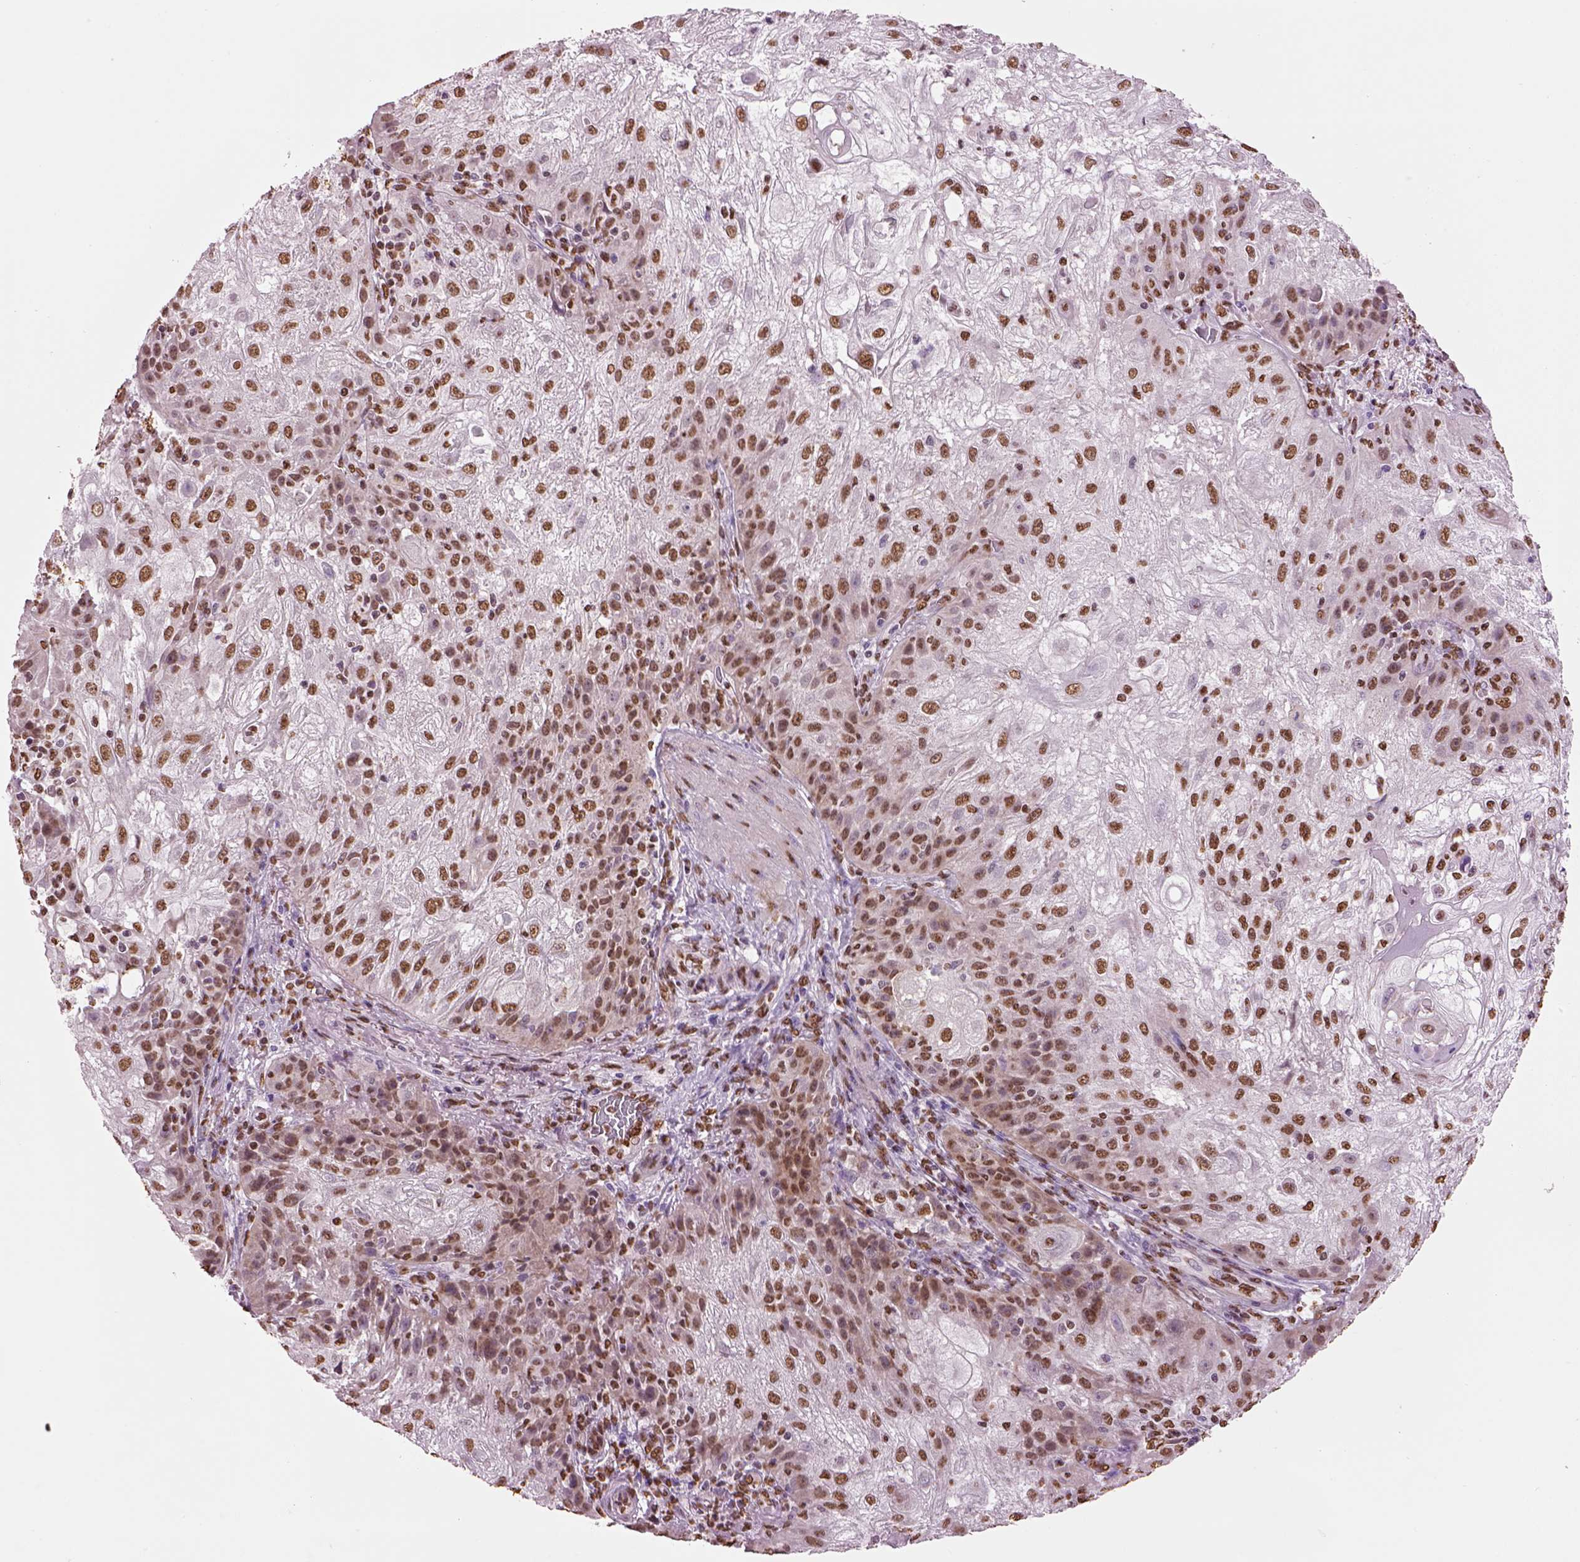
{"staining": {"intensity": "moderate", "quantity": ">75%", "location": "nuclear"}, "tissue": "skin cancer", "cell_type": "Tumor cells", "image_type": "cancer", "snomed": [{"axis": "morphology", "description": "Normal tissue, NOS"}, {"axis": "morphology", "description": "Squamous cell carcinoma, NOS"}, {"axis": "topography", "description": "Skin"}], "caption": "A medium amount of moderate nuclear positivity is appreciated in approximately >75% of tumor cells in skin cancer tissue.", "gene": "DDX3X", "patient": {"sex": "female", "age": 83}}